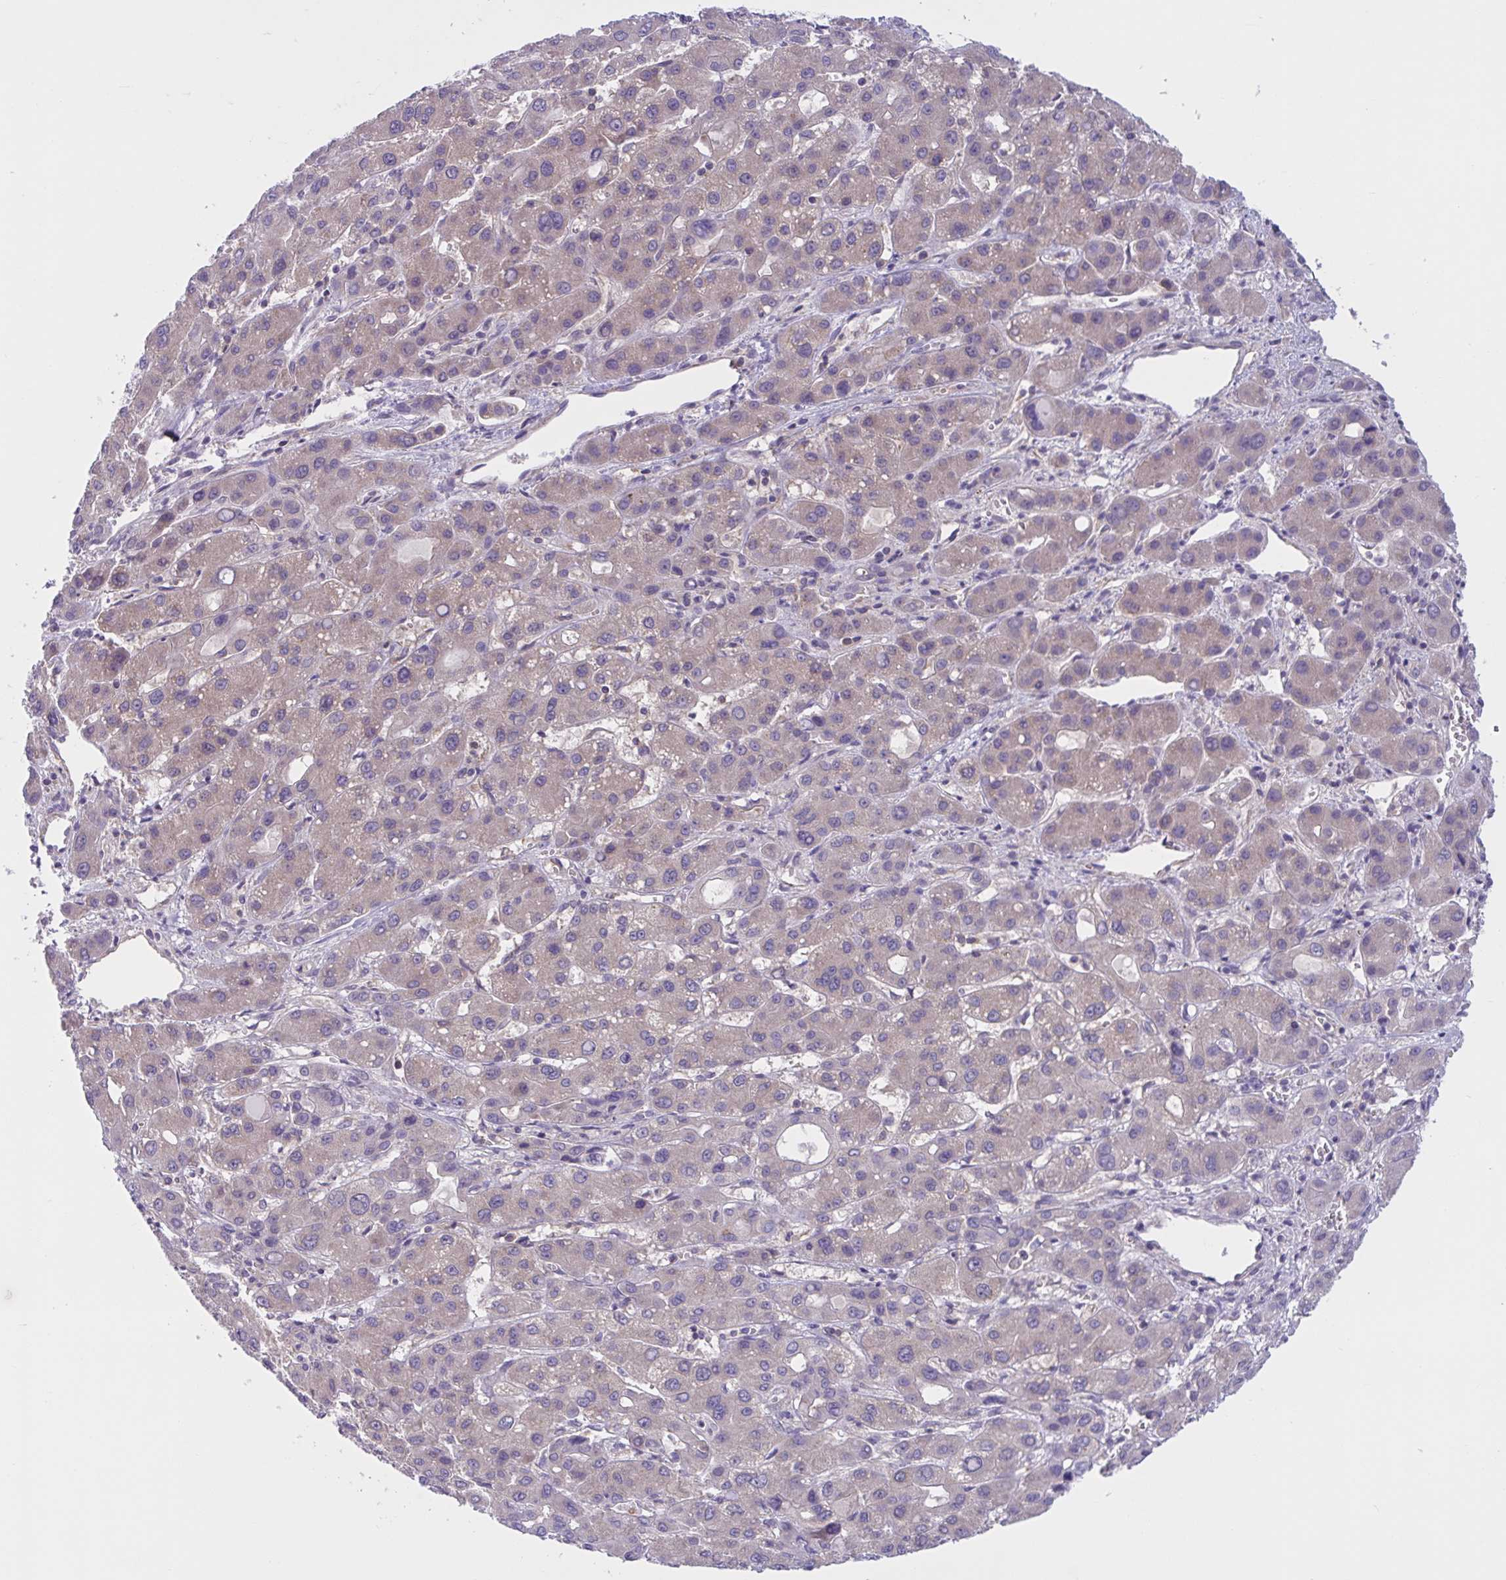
{"staining": {"intensity": "weak", "quantity": "25%-75%", "location": "cytoplasmic/membranous"}, "tissue": "liver cancer", "cell_type": "Tumor cells", "image_type": "cancer", "snomed": [{"axis": "morphology", "description": "Carcinoma, Hepatocellular, NOS"}, {"axis": "topography", "description": "Liver"}], "caption": "About 25%-75% of tumor cells in liver cancer exhibit weak cytoplasmic/membranous protein positivity as visualized by brown immunohistochemical staining.", "gene": "WNT9B", "patient": {"sex": "male", "age": 55}}